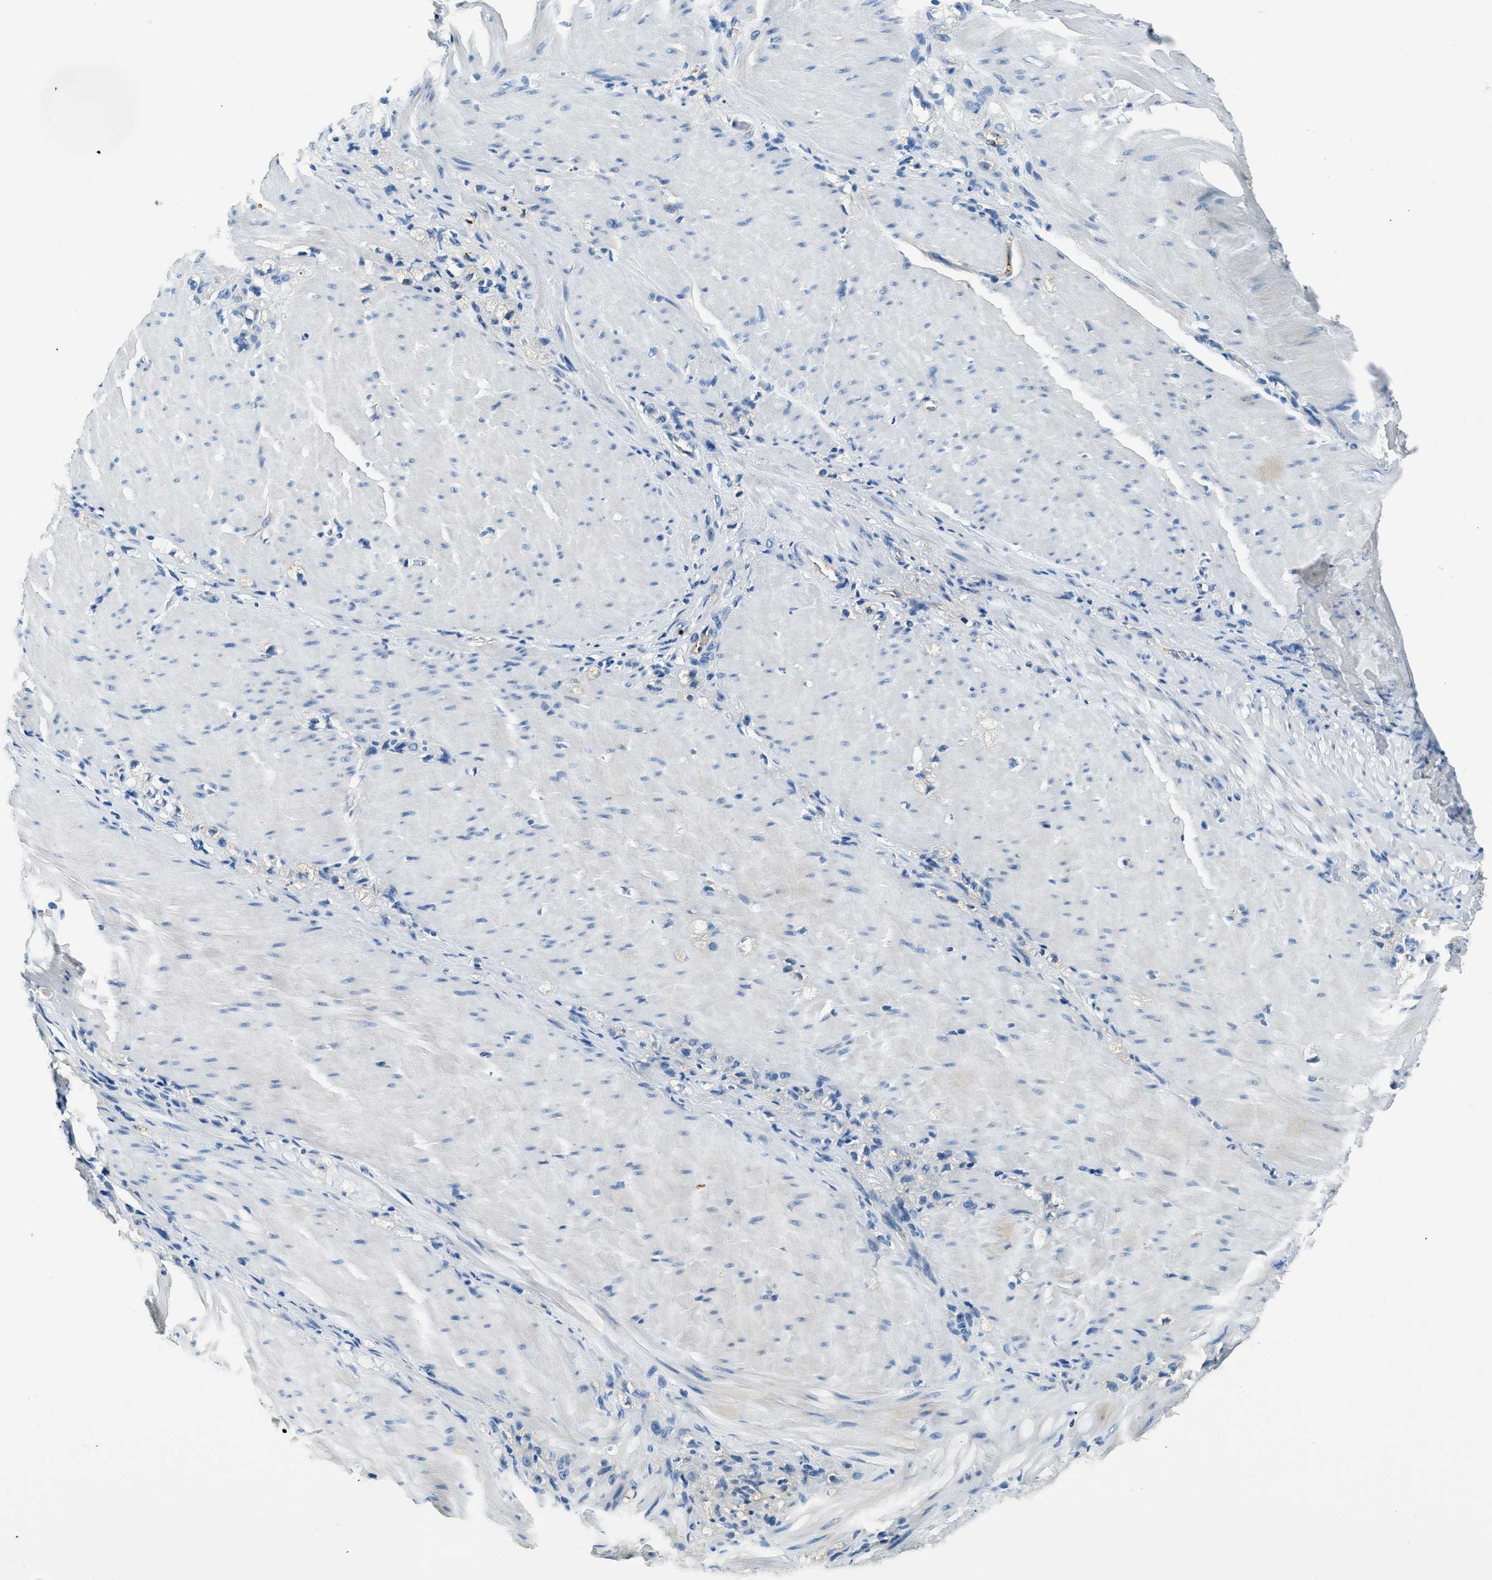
{"staining": {"intensity": "negative", "quantity": "none", "location": "none"}, "tissue": "stomach cancer", "cell_type": "Tumor cells", "image_type": "cancer", "snomed": [{"axis": "morphology", "description": "Normal tissue, NOS"}, {"axis": "morphology", "description": "Adenocarcinoma, NOS"}, {"axis": "topography", "description": "Stomach"}], "caption": "This photomicrograph is of stomach cancer (adenocarcinoma) stained with immunohistochemistry to label a protein in brown with the nuclei are counter-stained blue. There is no staining in tumor cells. (DAB (3,3'-diaminobenzidine) immunohistochemistry (IHC) with hematoxylin counter stain).", "gene": "TMEM186", "patient": {"sex": "male", "age": 82}}